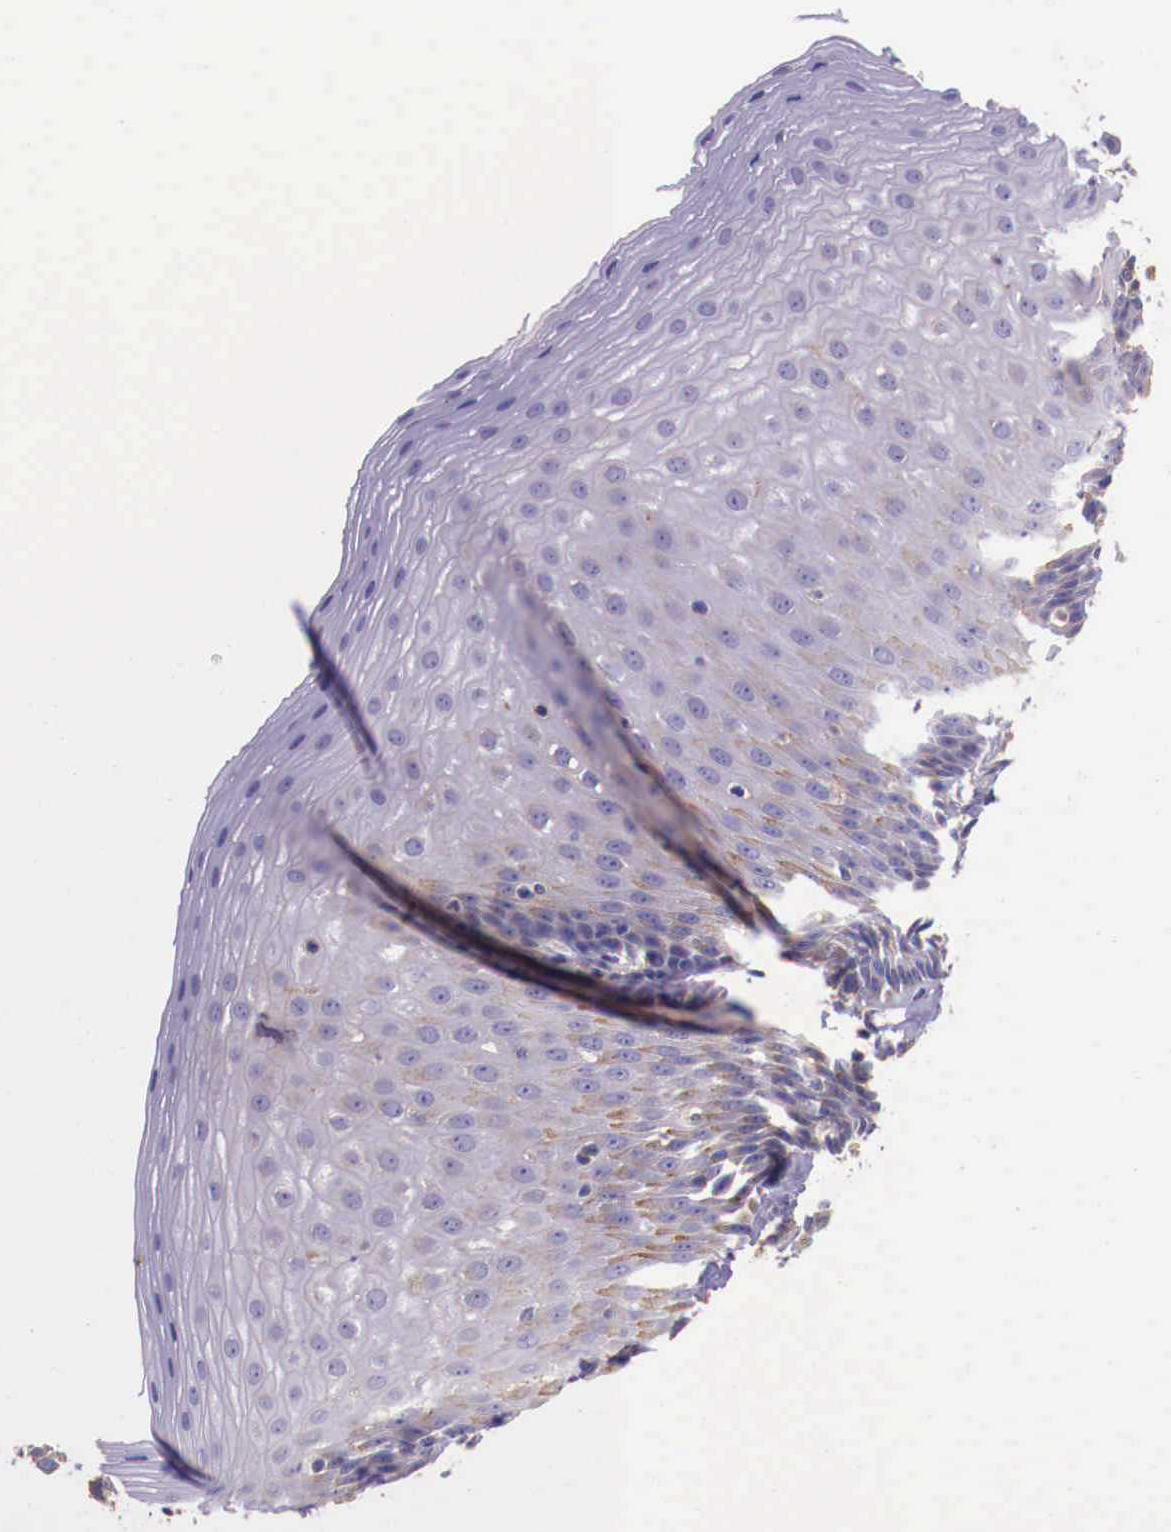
{"staining": {"intensity": "weak", "quantity": "<25%", "location": "cytoplasmic/membranous"}, "tissue": "esophagus", "cell_type": "Squamous epithelial cells", "image_type": "normal", "snomed": [{"axis": "morphology", "description": "Normal tissue, NOS"}, {"axis": "topography", "description": "Esophagus"}], "caption": "An immunohistochemistry (IHC) photomicrograph of benign esophagus is shown. There is no staining in squamous epithelial cells of esophagus. (IHC, brightfield microscopy, high magnification).", "gene": "GRIPAP1", "patient": {"sex": "female", "age": 61}}